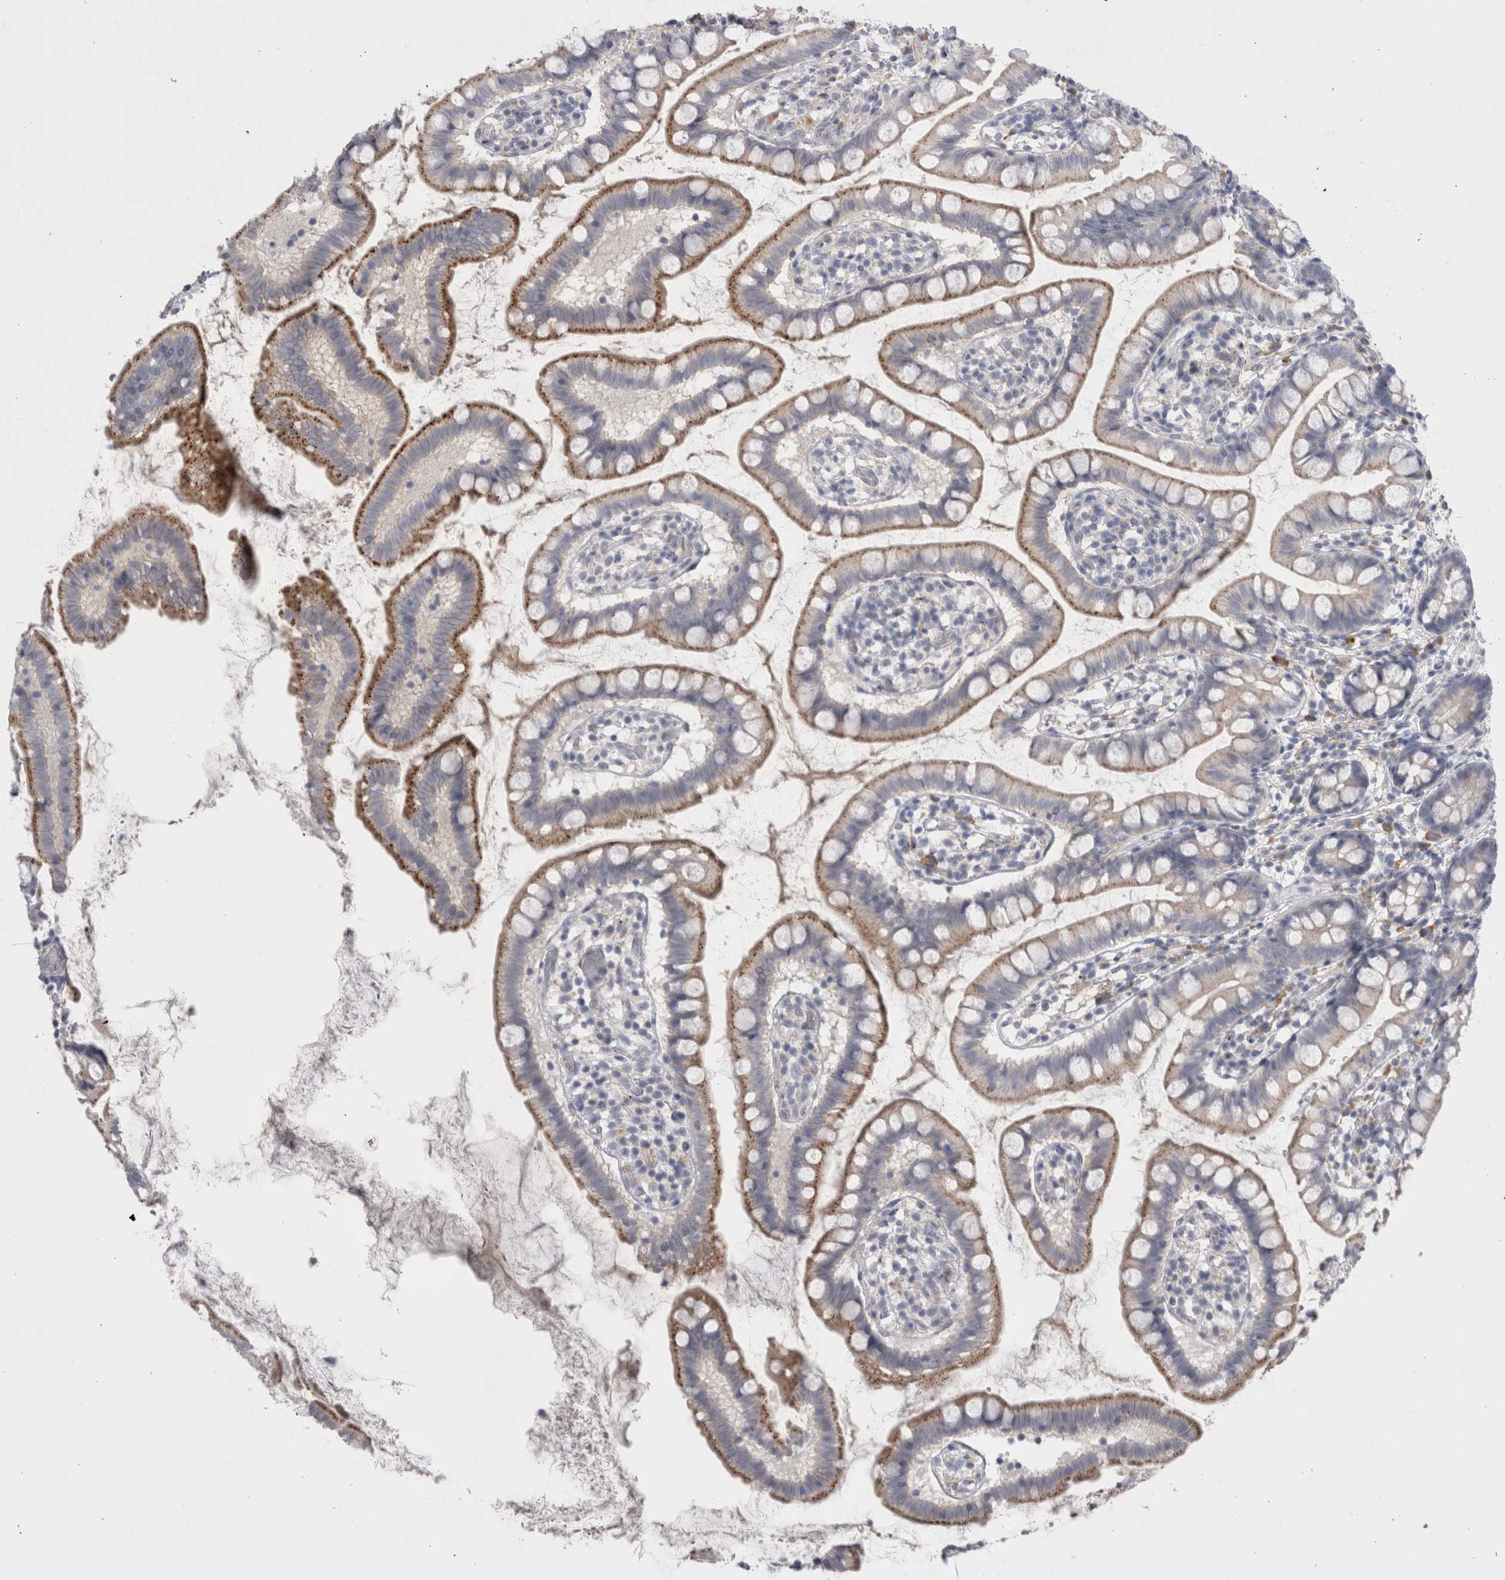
{"staining": {"intensity": "moderate", "quantity": ">75%", "location": "cytoplasmic/membranous"}, "tissue": "small intestine", "cell_type": "Glandular cells", "image_type": "normal", "snomed": [{"axis": "morphology", "description": "Normal tissue, NOS"}, {"axis": "topography", "description": "Small intestine"}], "caption": "Immunohistochemistry (IHC) (DAB) staining of benign human small intestine exhibits moderate cytoplasmic/membranous protein staining in about >75% of glandular cells. (Brightfield microscopy of DAB IHC at high magnification).", "gene": "EPDR1", "patient": {"sex": "female", "age": 84}}